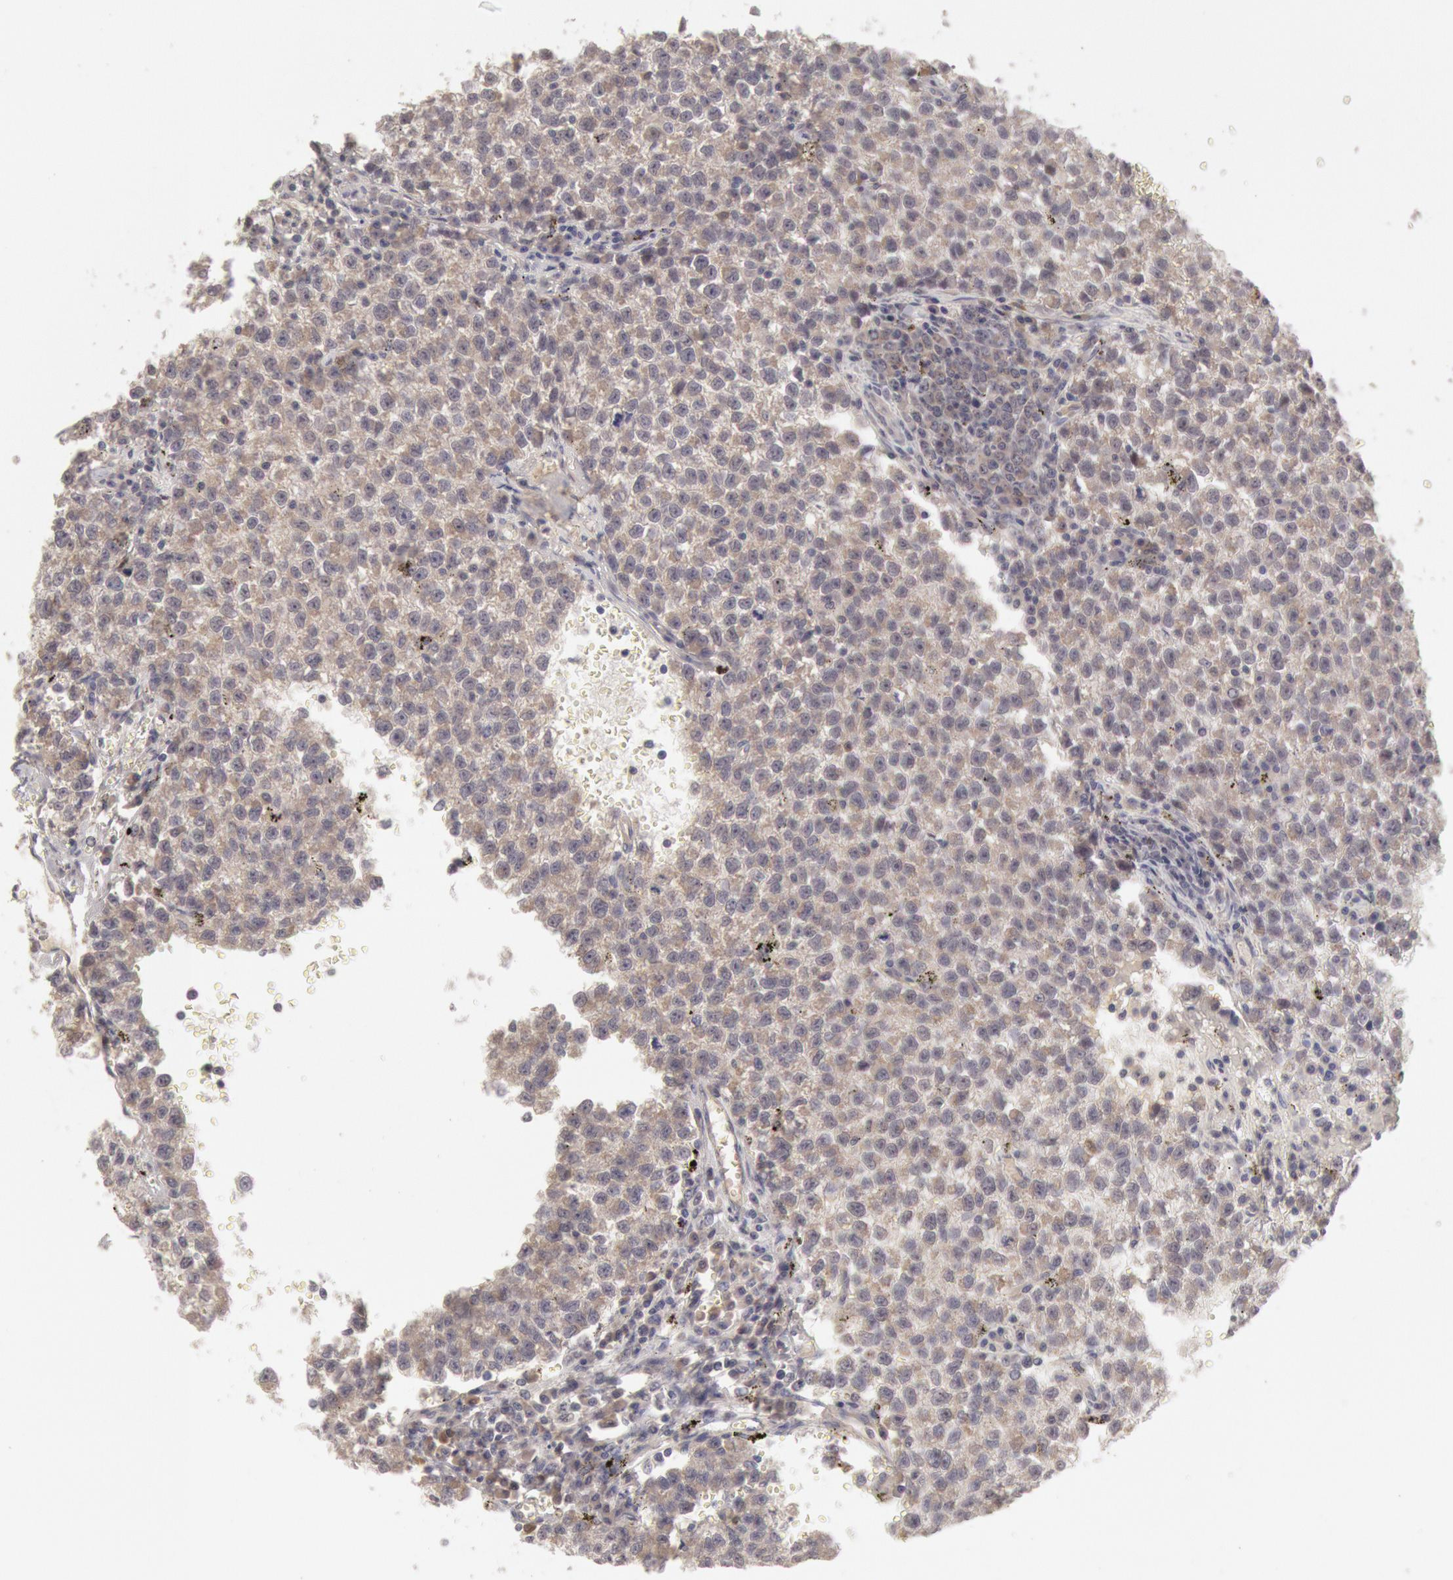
{"staining": {"intensity": "weak", "quantity": ">75%", "location": "cytoplasmic/membranous"}, "tissue": "testis cancer", "cell_type": "Tumor cells", "image_type": "cancer", "snomed": [{"axis": "morphology", "description": "Seminoma, NOS"}, {"axis": "topography", "description": "Testis"}], "caption": "Immunohistochemical staining of testis cancer (seminoma) shows low levels of weak cytoplasmic/membranous staining in about >75% of tumor cells. (DAB (3,3'-diaminobenzidine) IHC, brown staining for protein, blue staining for nuclei).", "gene": "ZFP36L1", "patient": {"sex": "male", "age": 35}}